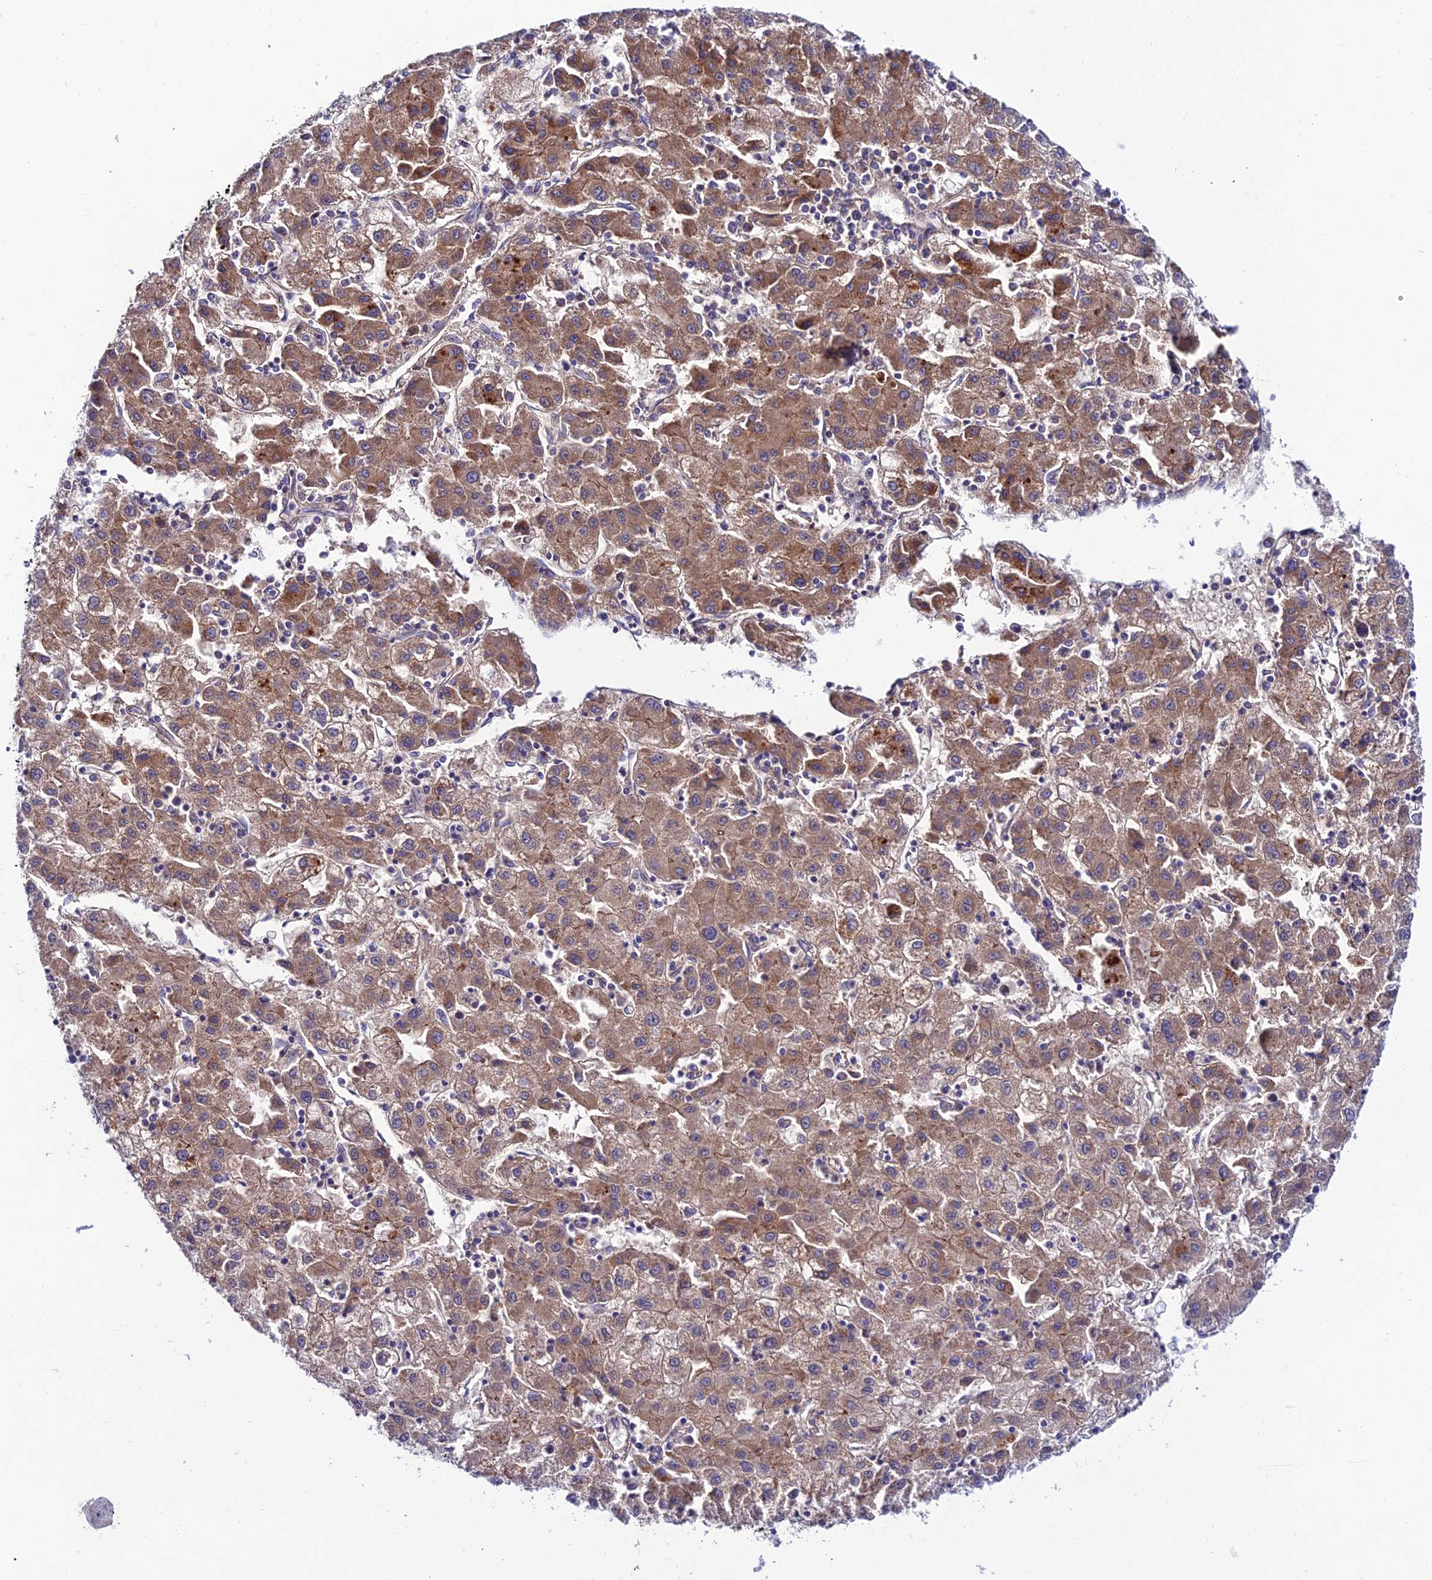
{"staining": {"intensity": "moderate", "quantity": "25%-75%", "location": "cytoplasmic/membranous"}, "tissue": "liver cancer", "cell_type": "Tumor cells", "image_type": "cancer", "snomed": [{"axis": "morphology", "description": "Carcinoma, Hepatocellular, NOS"}, {"axis": "topography", "description": "Liver"}], "caption": "Protein staining of liver cancer tissue exhibits moderate cytoplasmic/membranous positivity in approximately 25%-75% of tumor cells.", "gene": "LACTB2", "patient": {"sex": "male", "age": 72}}